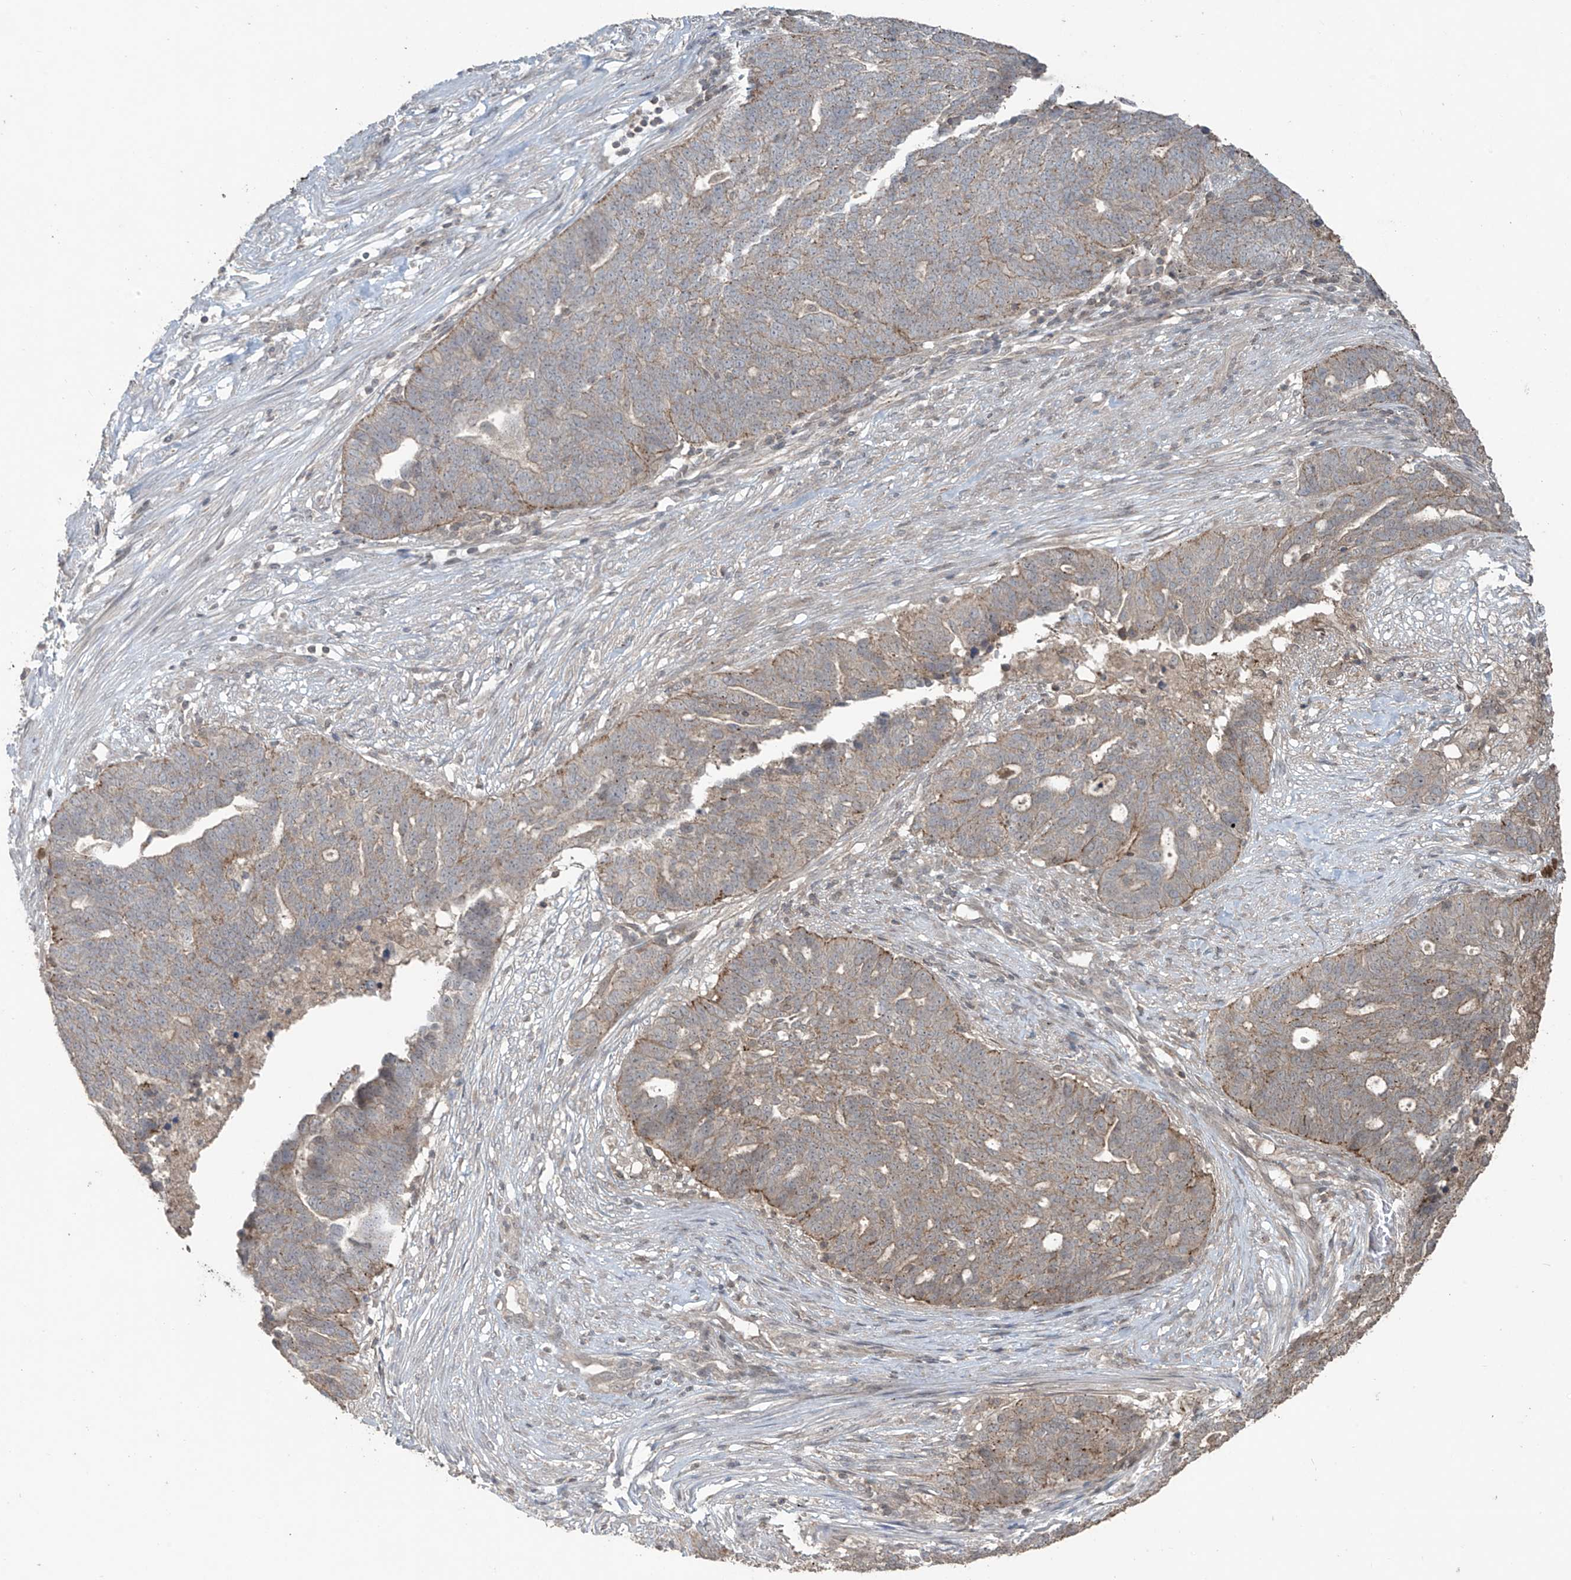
{"staining": {"intensity": "weak", "quantity": "25%-75%", "location": "cytoplasmic/membranous"}, "tissue": "ovarian cancer", "cell_type": "Tumor cells", "image_type": "cancer", "snomed": [{"axis": "morphology", "description": "Cystadenocarcinoma, serous, NOS"}, {"axis": "topography", "description": "Ovary"}], "caption": "Serous cystadenocarcinoma (ovarian) stained for a protein (brown) exhibits weak cytoplasmic/membranous positive staining in about 25%-75% of tumor cells.", "gene": "PGPEP1", "patient": {"sex": "female", "age": 59}}